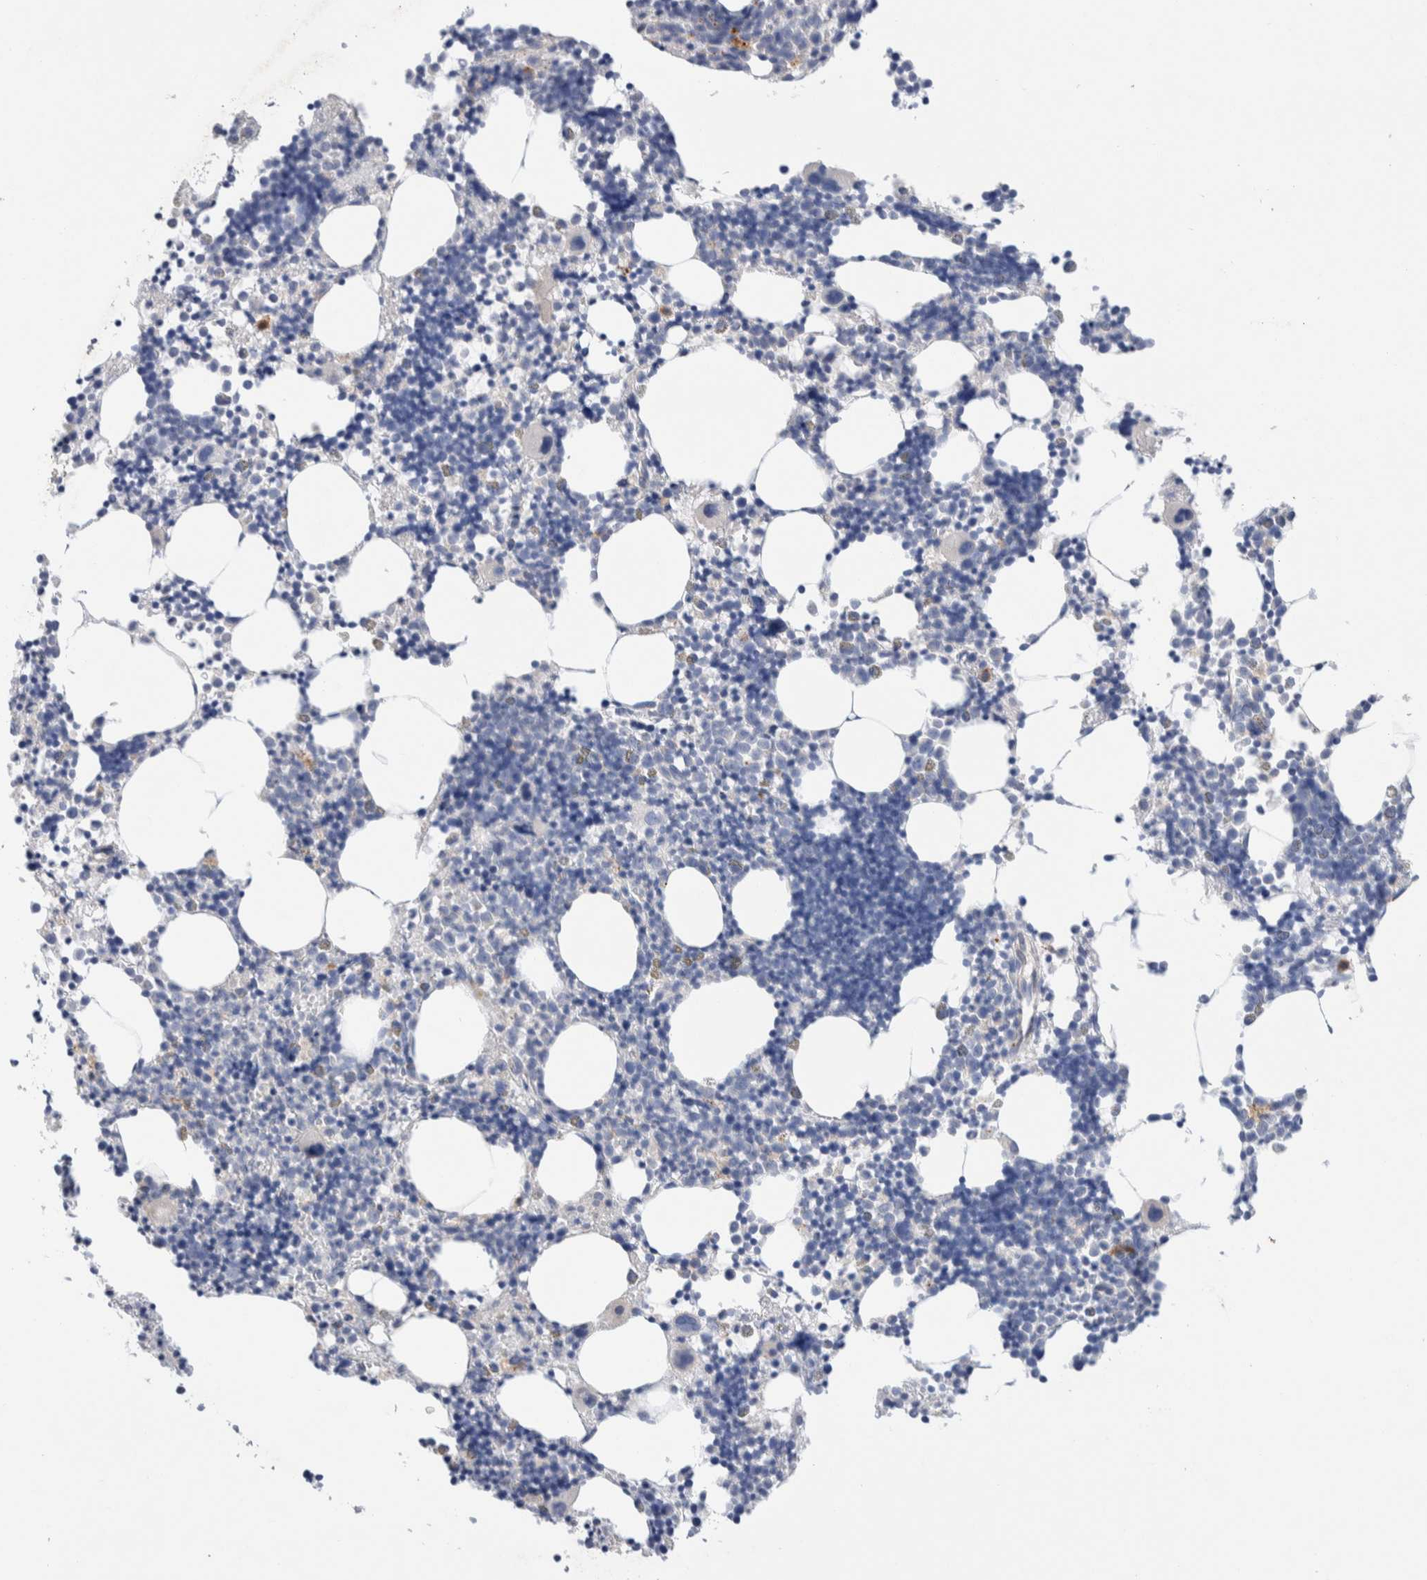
{"staining": {"intensity": "negative", "quantity": "none", "location": "none"}, "tissue": "bone marrow", "cell_type": "Hematopoietic cells", "image_type": "normal", "snomed": [{"axis": "morphology", "description": "Normal tissue, NOS"}, {"axis": "morphology", "description": "Inflammation, NOS"}, {"axis": "topography", "description": "Bone marrow"}], "caption": "Immunohistochemistry of benign human bone marrow exhibits no expression in hematopoietic cells. (IHC, brightfield microscopy, high magnification).", "gene": "METRNL", "patient": {"sex": "male", "age": 31}}